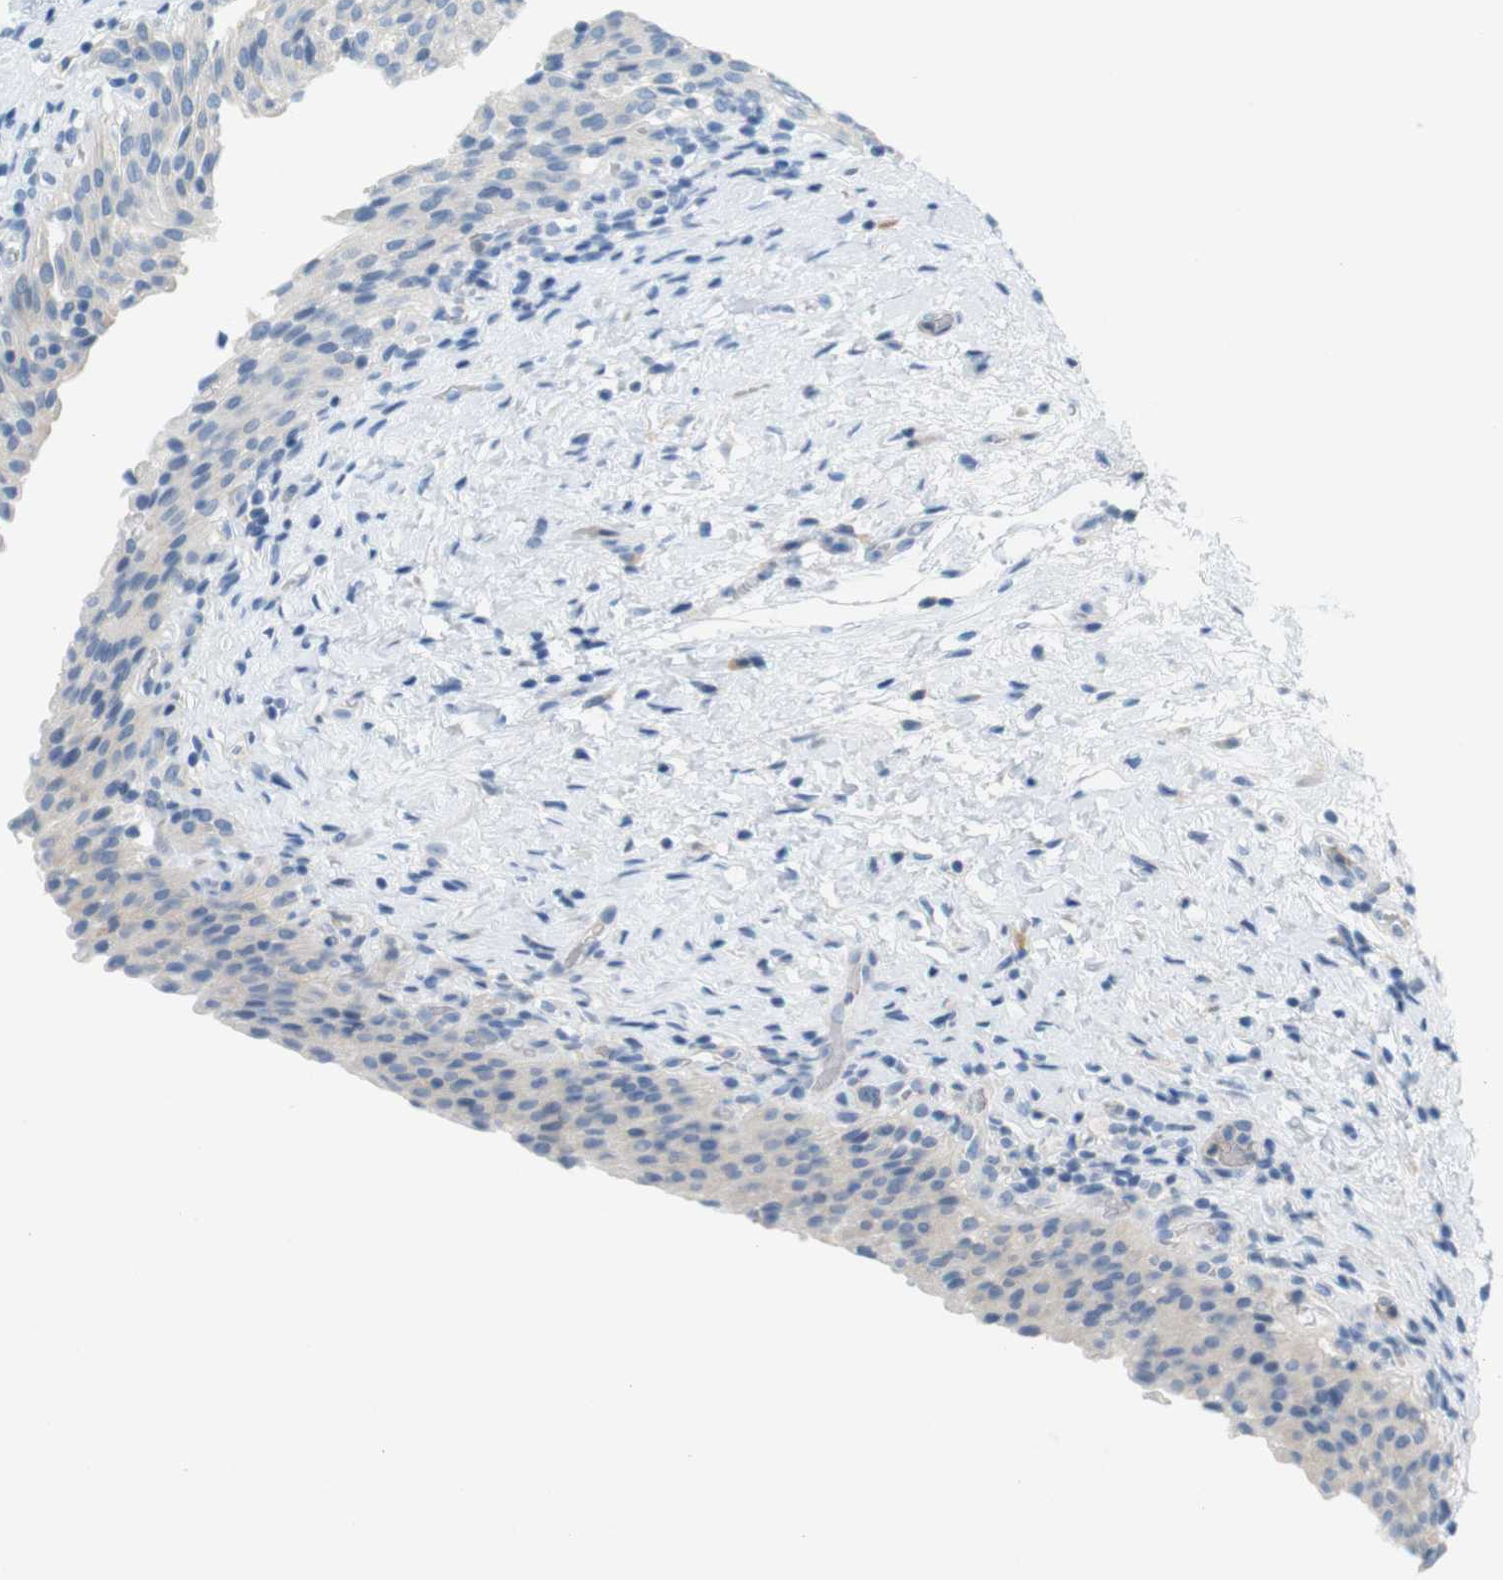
{"staining": {"intensity": "negative", "quantity": "none", "location": "none"}, "tissue": "urinary bladder", "cell_type": "Urothelial cells", "image_type": "normal", "snomed": [{"axis": "morphology", "description": "Normal tissue, NOS"}, {"axis": "topography", "description": "Urinary bladder"}], "caption": "The immunohistochemistry (IHC) image has no significant staining in urothelial cells of urinary bladder. (Stains: DAB IHC with hematoxylin counter stain, Microscopy: brightfield microscopy at high magnification).", "gene": "LRRK2", "patient": {"sex": "male", "age": 51}}